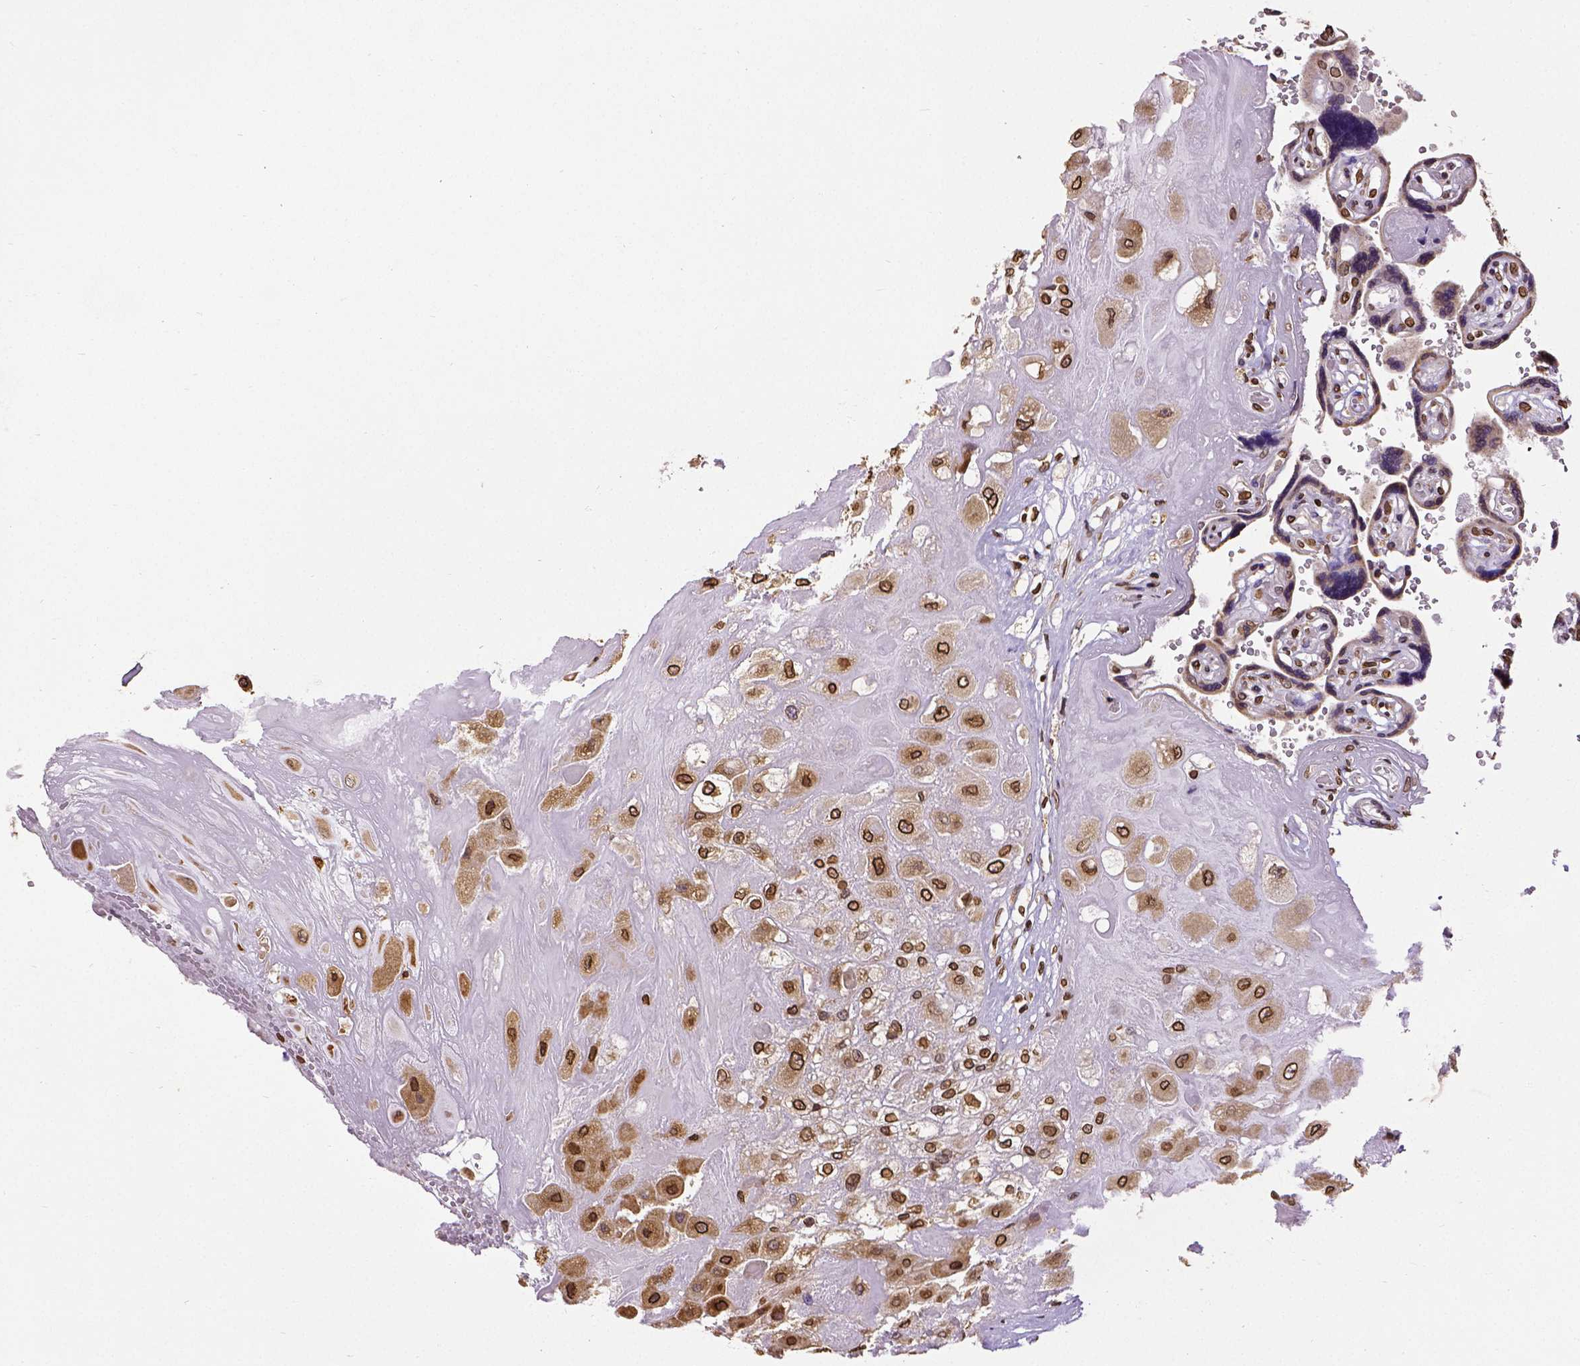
{"staining": {"intensity": "strong", "quantity": ">75%", "location": "cytoplasmic/membranous,nuclear"}, "tissue": "placenta", "cell_type": "Decidual cells", "image_type": "normal", "snomed": [{"axis": "morphology", "description": "Normal tissue, NOS"}, {"axis": "topography", "description": "Placenta"}], "caption": "Normal placenta demonstrates strong cytoplasmic/membranous,nuclear positivity in about >75% of decidual cells, visualized by immunohistochemistry. (DAB IHC with brightfield microscopy, high magnification).", "gene": "MTDH", "patient": {"sex": "female", "age": 32}}